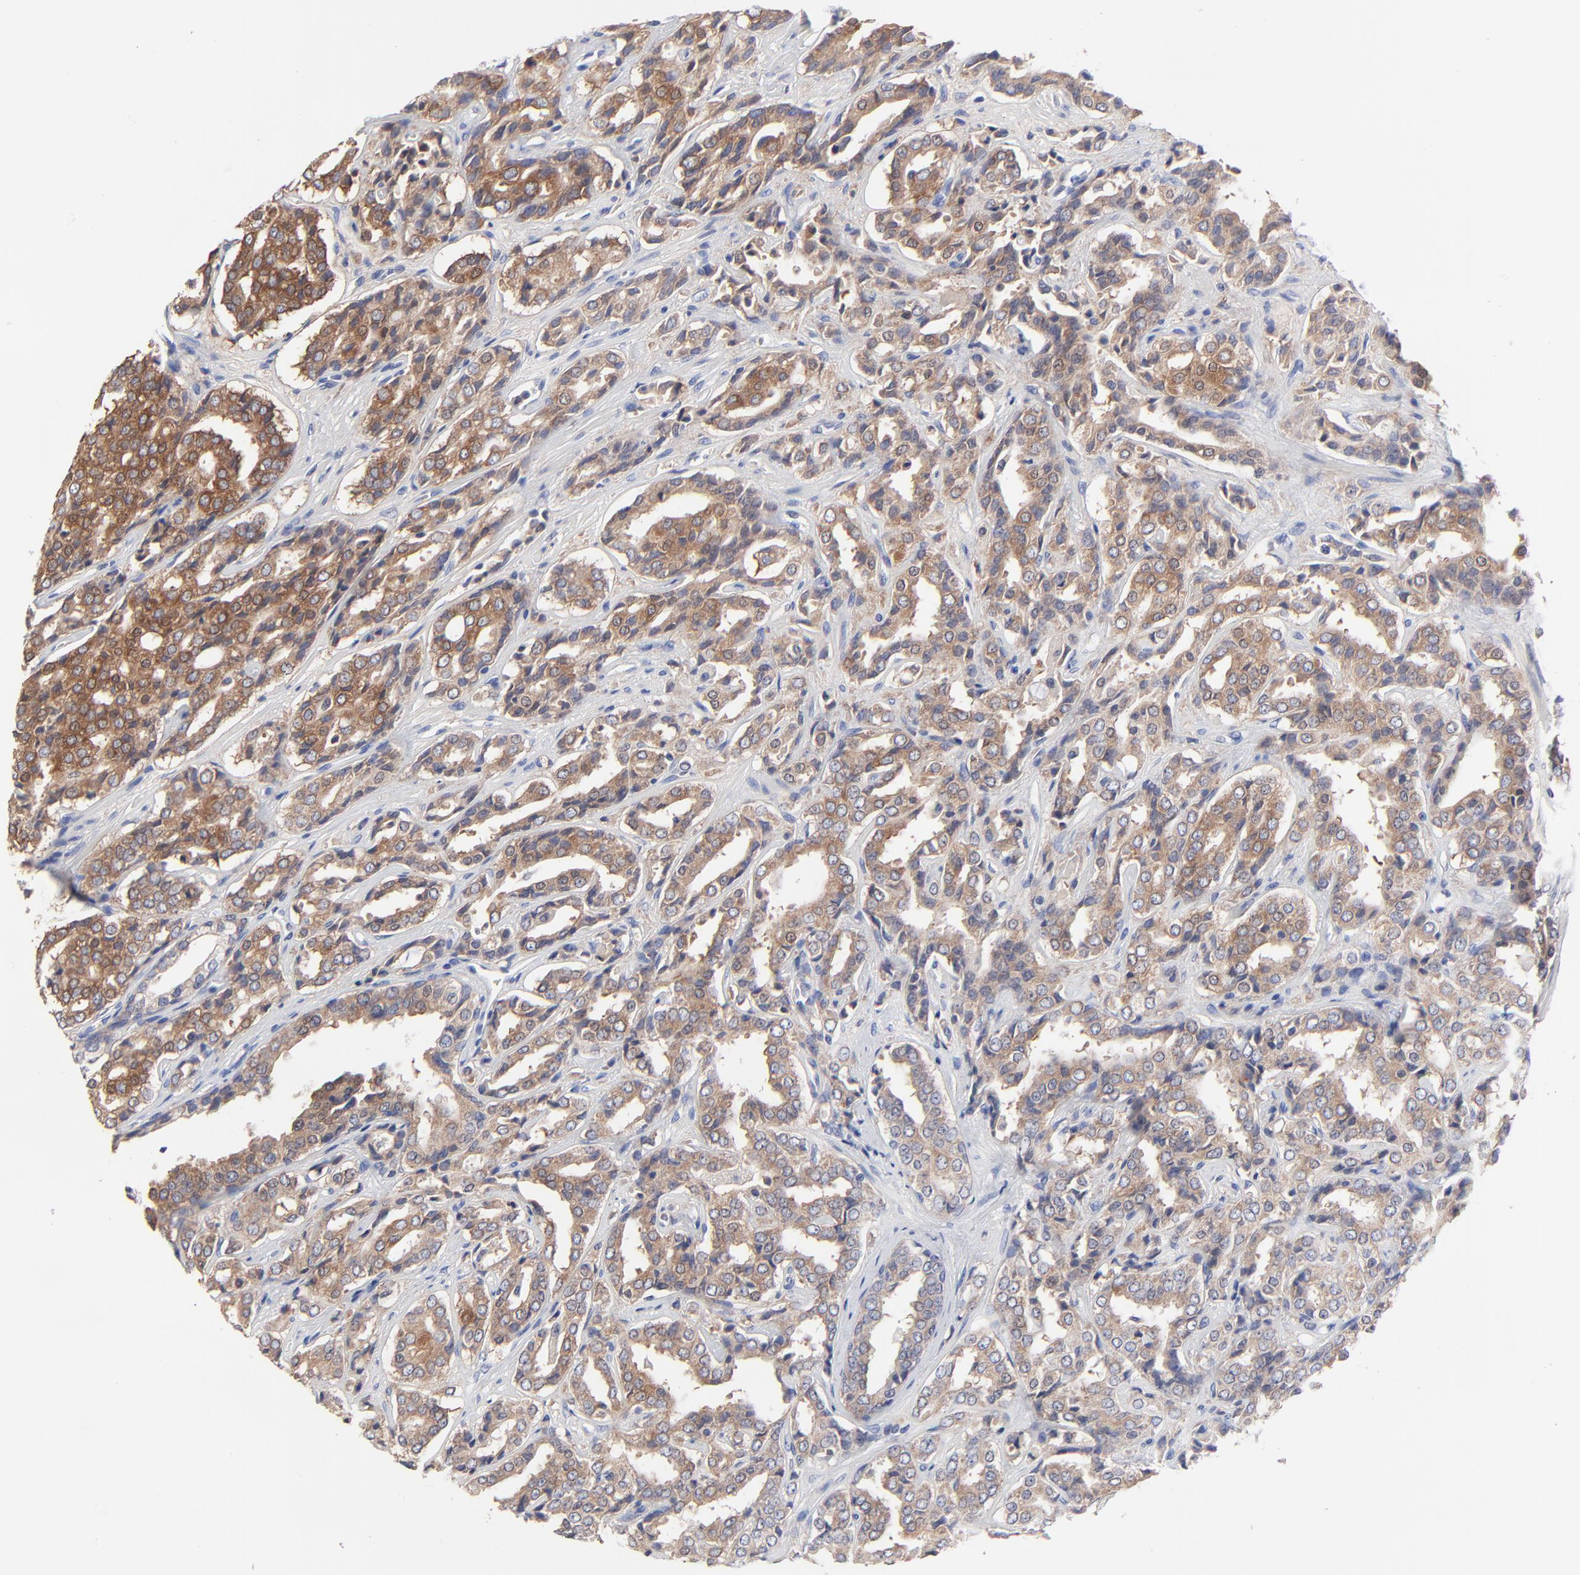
{"staining": {"intensity": "moderate", "quantity": ">75%", "location": "cytoplasmic/membranous"}, "tissue": "prostate cancer", "cell_type": "Tumor cells", "image_type": "cancer", "snomed": [{"axis": "morphology", "description": "Adenocarcinoma, Medium grade"}, {"axis": "topography", "description": "Prostate"}], "caption": "Prostate cancer (adenocarcinoma (medium-grade)) stained for a protein reveals moderate cytoplasmic/membranous positivity in tumor cells.", "gene": "PPFIBP2", "patient": {"sex": "male", "age": 60}}